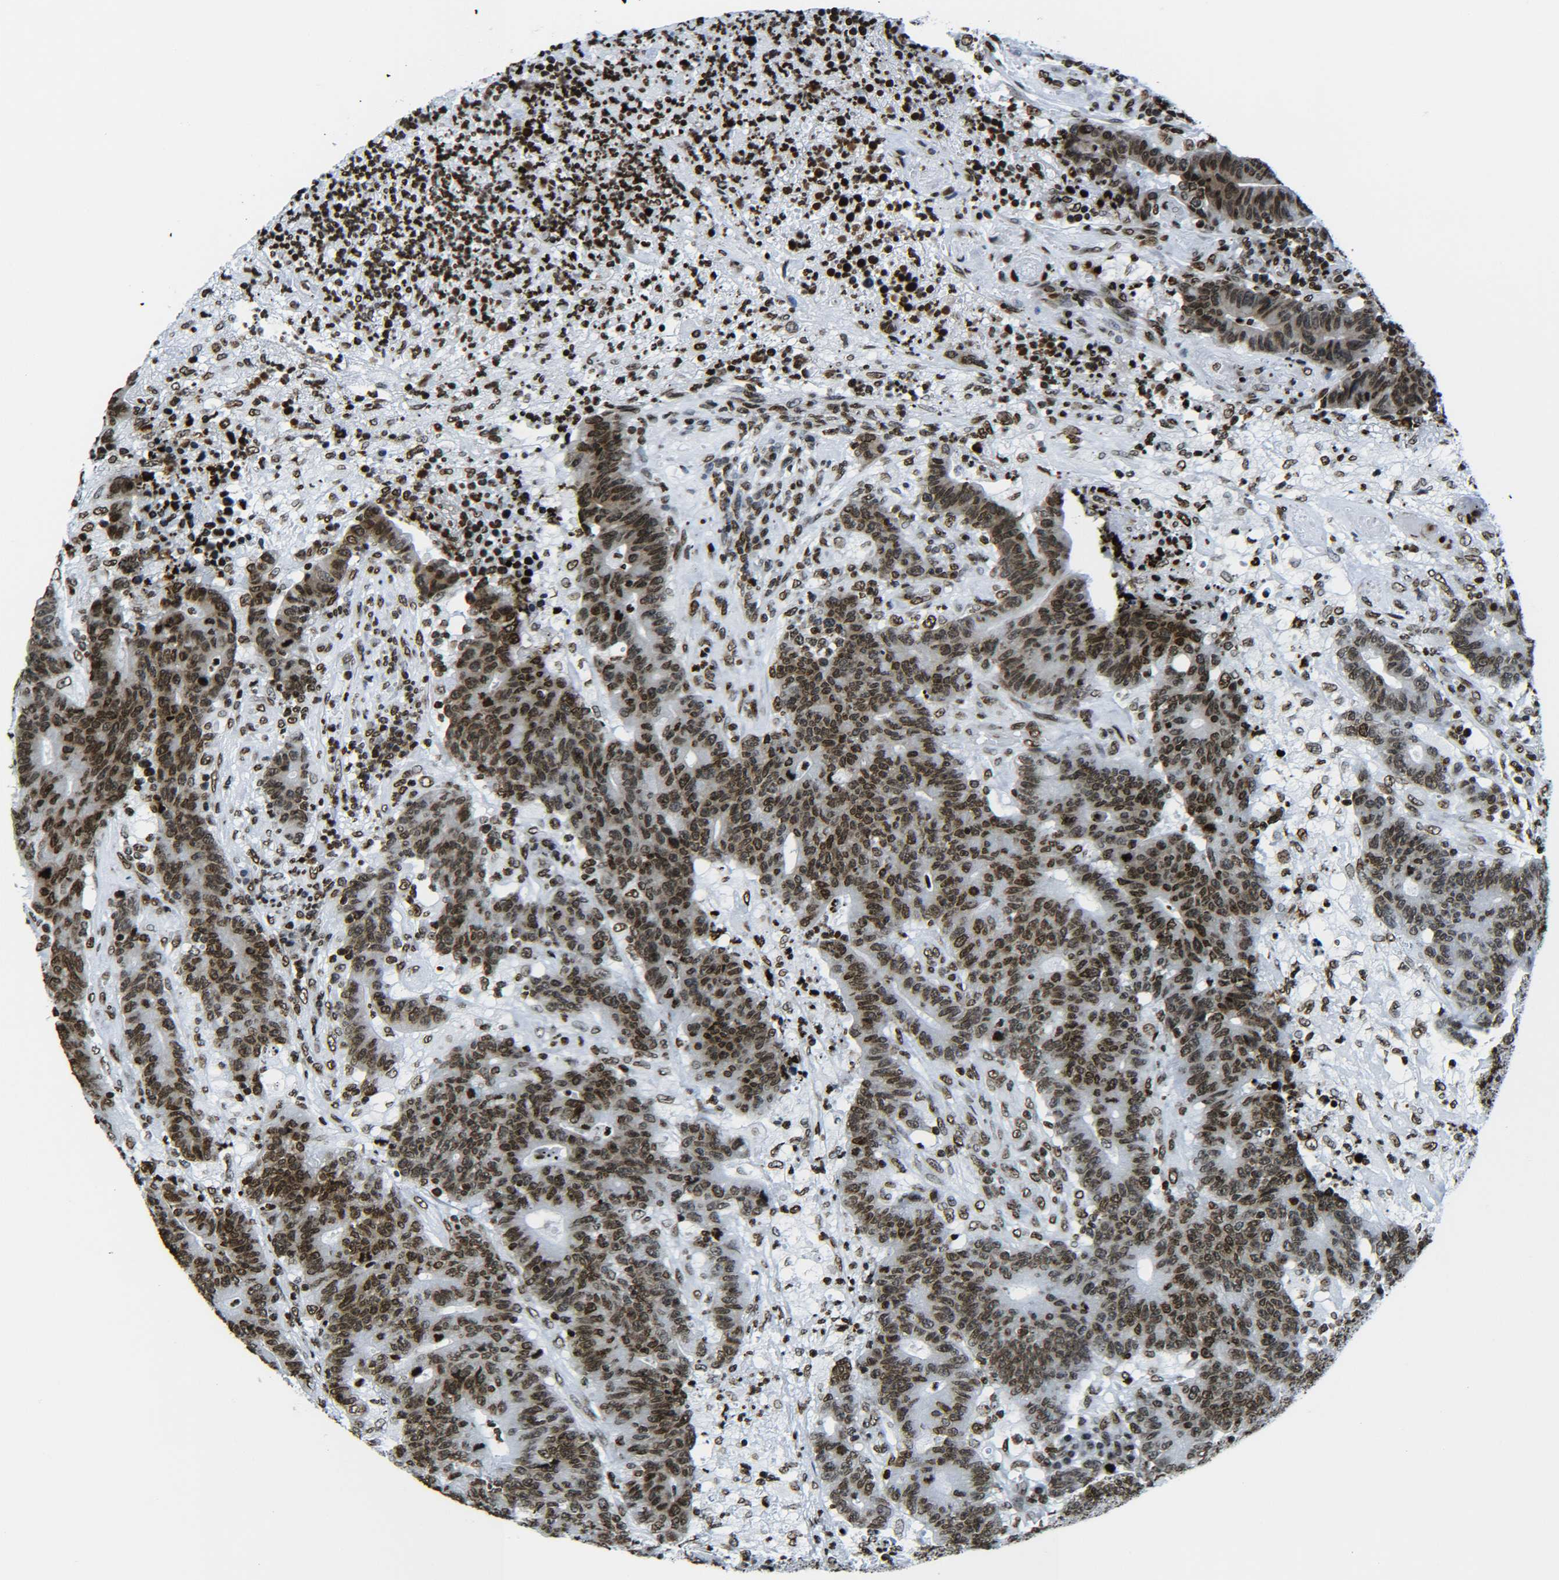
{"staining": {"intensity": "strong", "quantity": ">75%", "location": "nuclear"}, "tissue": "colorectal cancer", "cell_type": "Tumor cells", "image_type": "cancer", "snomed": [{"axis": "morphology", "description": "Normal tissue, NOS"}, {"axis": "morphology", "description": "Adenocarcinoma, NOS"}, {"axis": "topography", "description": "Colon"}], "caption": "A brown stain labels strong nuclear staining of a protein in human colorectal cancer tumor cells. Nuclei are stained in blue.", "gene": "H2AX", "patient": {"sex": "female", "age": 75}}